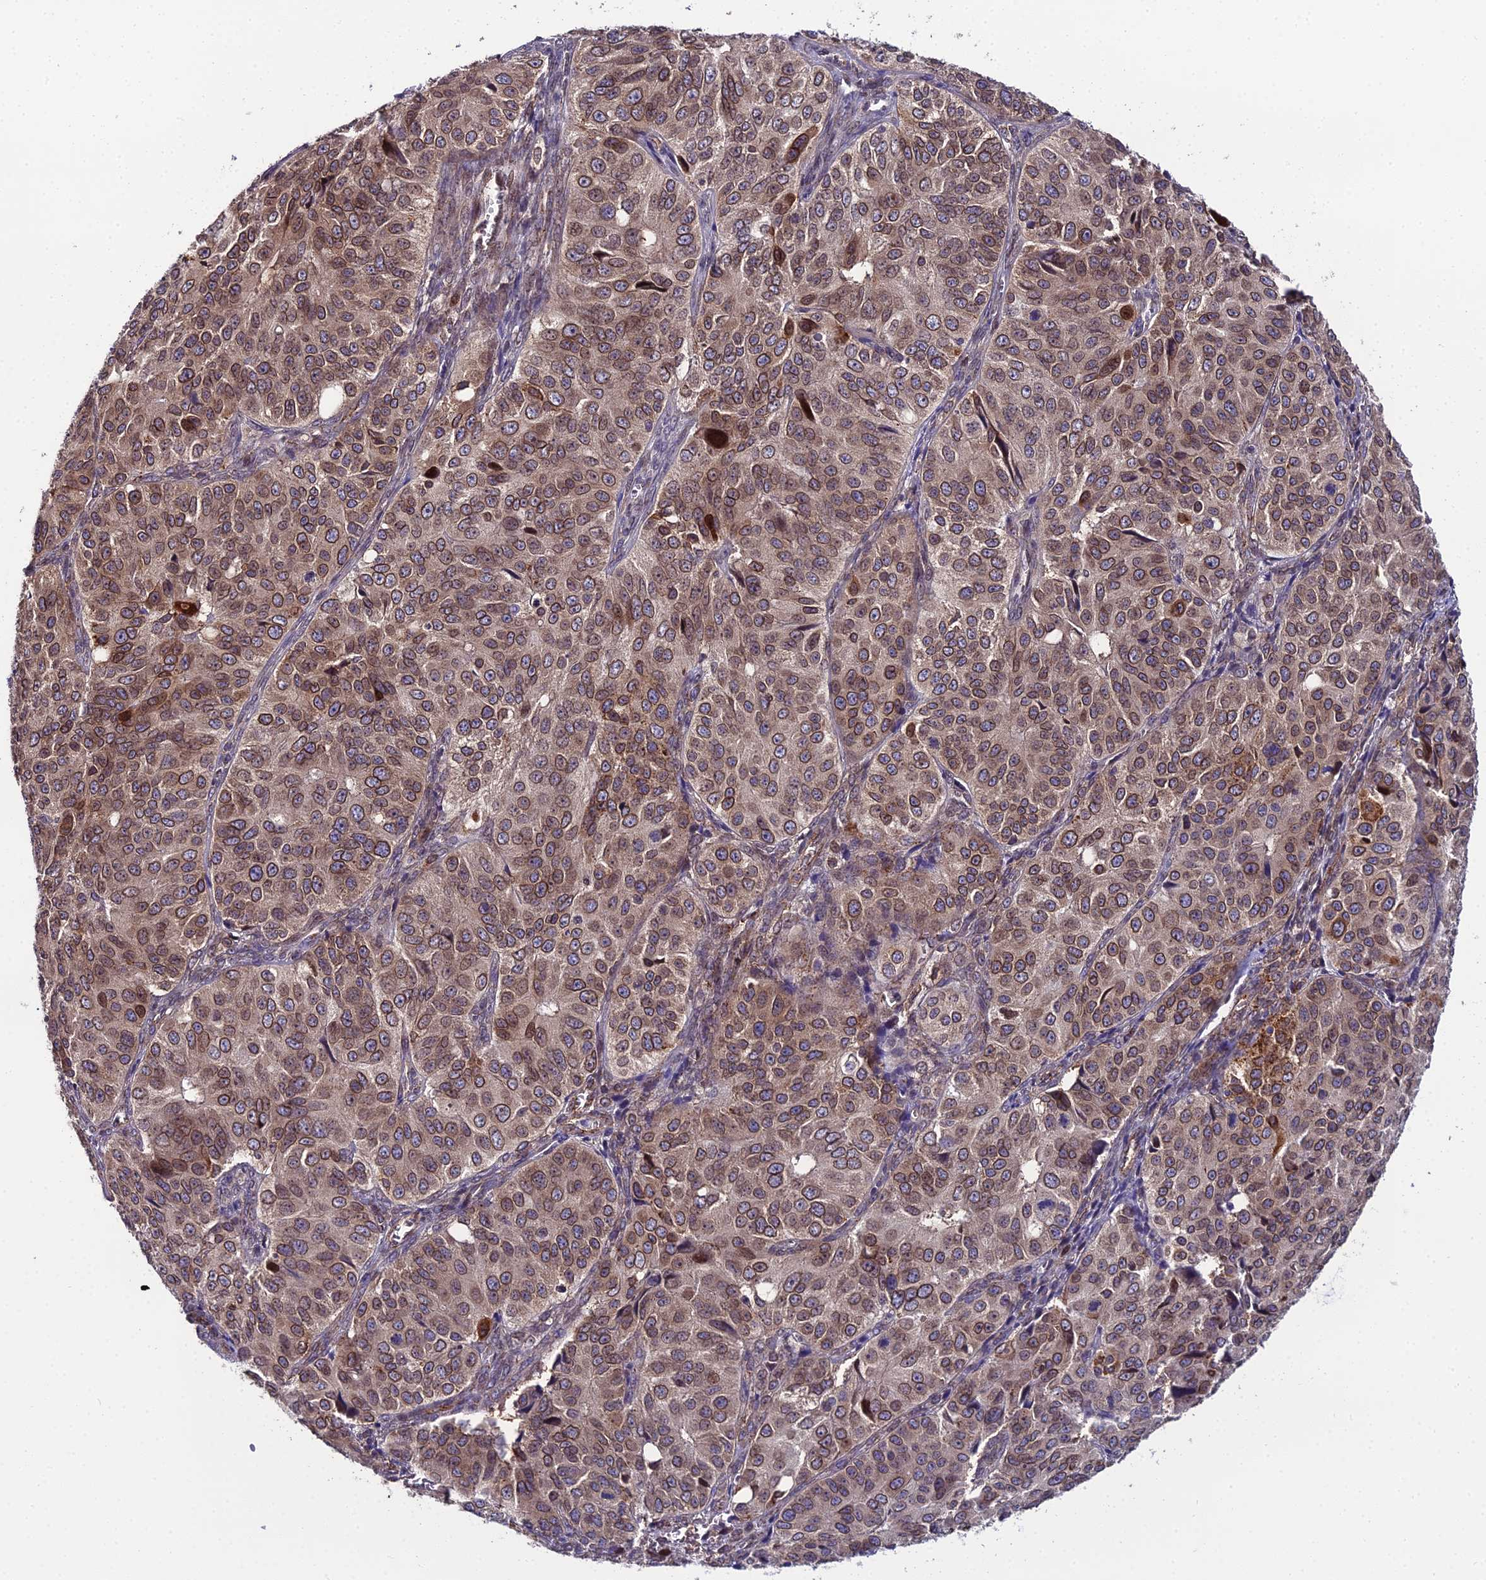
{"staining": {"intensity": "moderate", "quantity": ">75%", "location": "cytoplasmic/membranous,nuclear"}, "tissue": "ovarian cancer", "cell_type": "Tumor cells", "image_type": "cancer", "snomed": [{"axis": "morphology", "description": "Carcinoma, endometroid"}, {"axis": "topography", "description": "Ovary"}], "caption": "Brown immunohistochemical staining in human ovarian cancer reveals moderate cytoplasmic/membranous and nuclear expression in approximately >75% of tumor cells.", "gene": "DDX19A", "patient": {"sex": "female", "age": 51}}